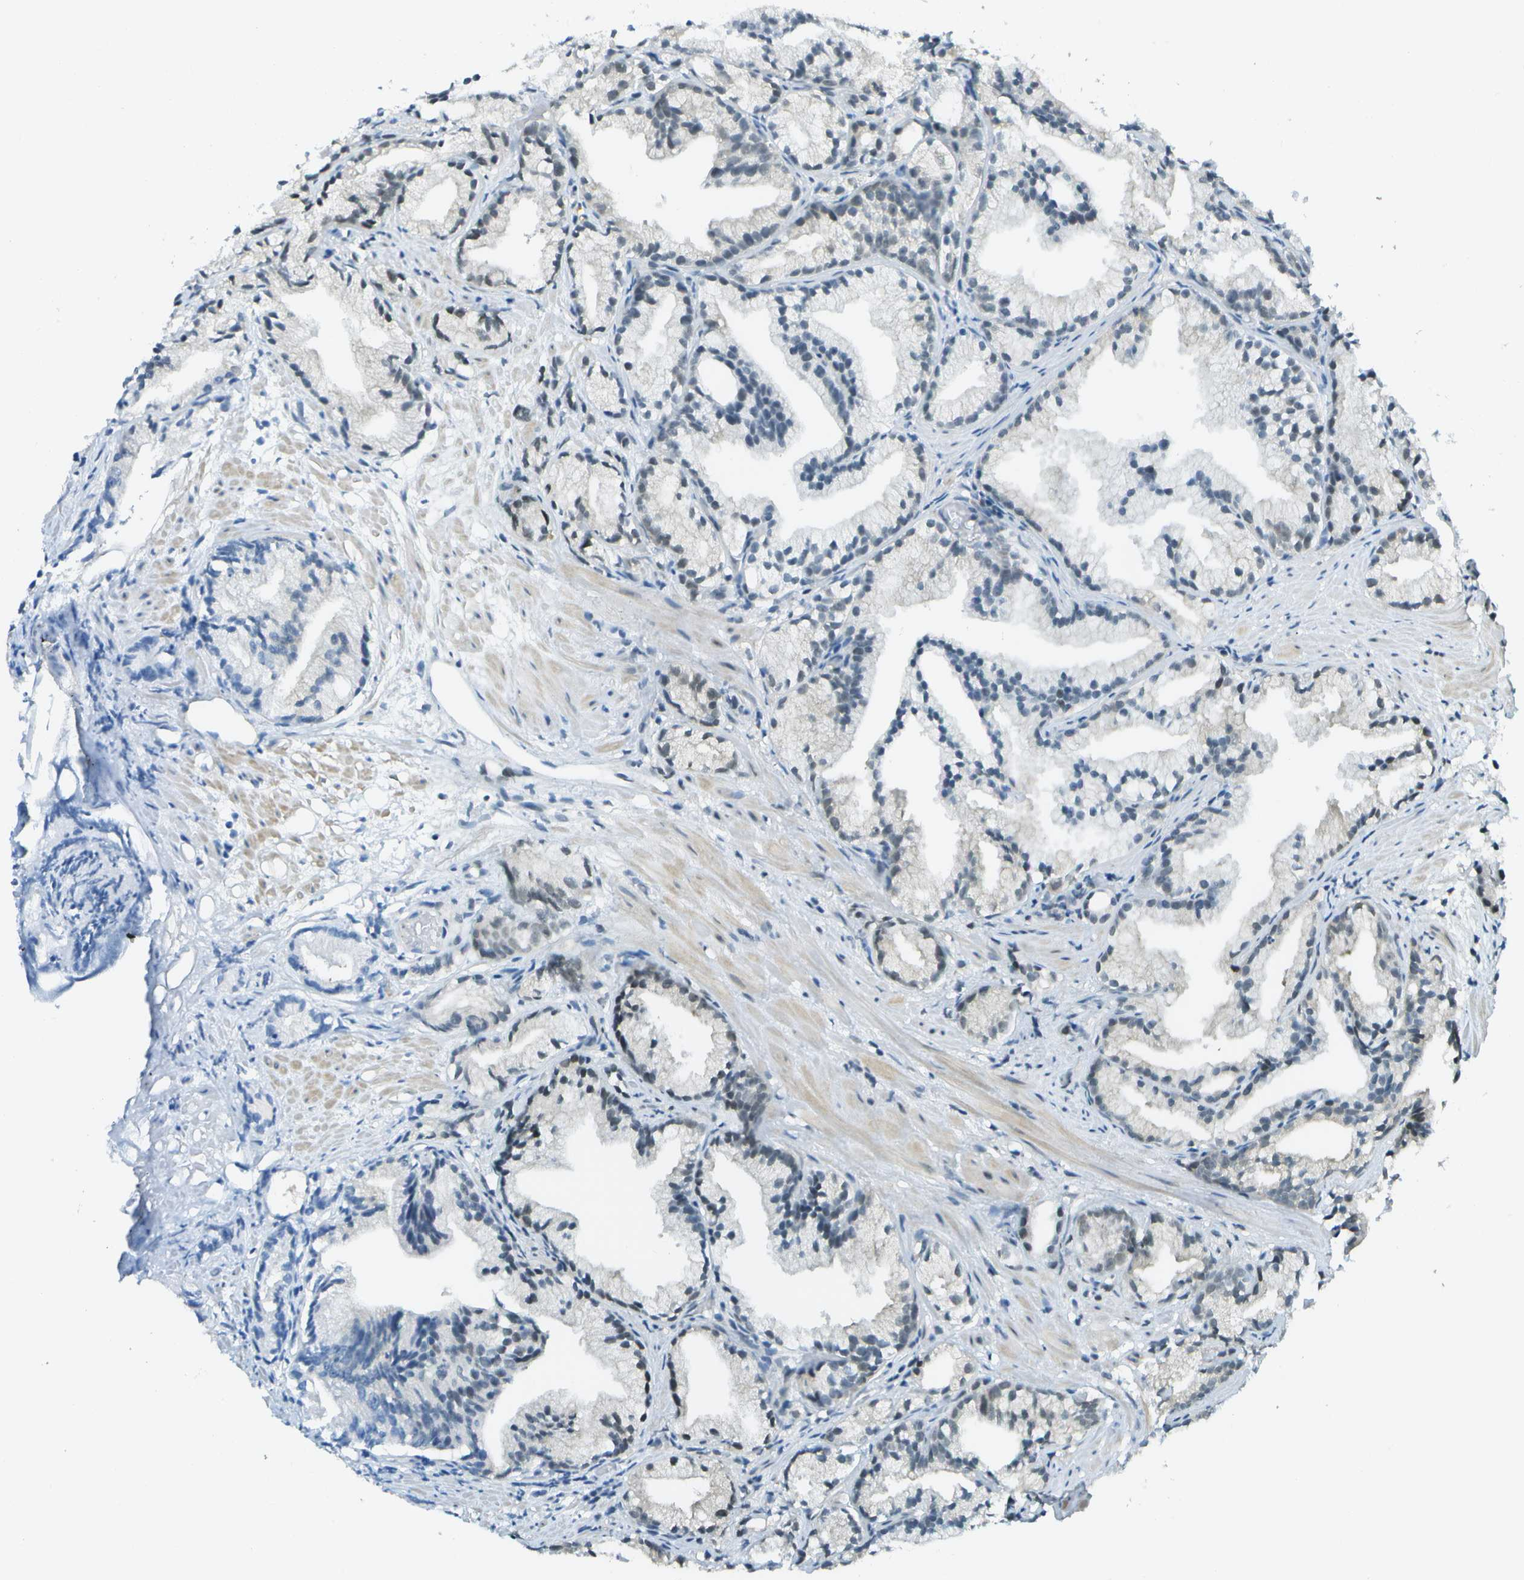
{"staining": {"intensity": "negative", "quantity": "none", "location": "none"}, "tissue": "prostate cancer", "cell_type": "Tumor cells", "image_type": "cancer", "snomed": [{"axis": "morphology", "description": "Adenocarcinoma, Low grade"}, {"axis": "topography", "description": "Prostate"}], "caption": "Tumor cells are negative for brown protein staining in prostate cancer (adenocarcinoma (low-grade)).", "gene": "NEK11", "patient": {"sex": "male", "age": 89}}